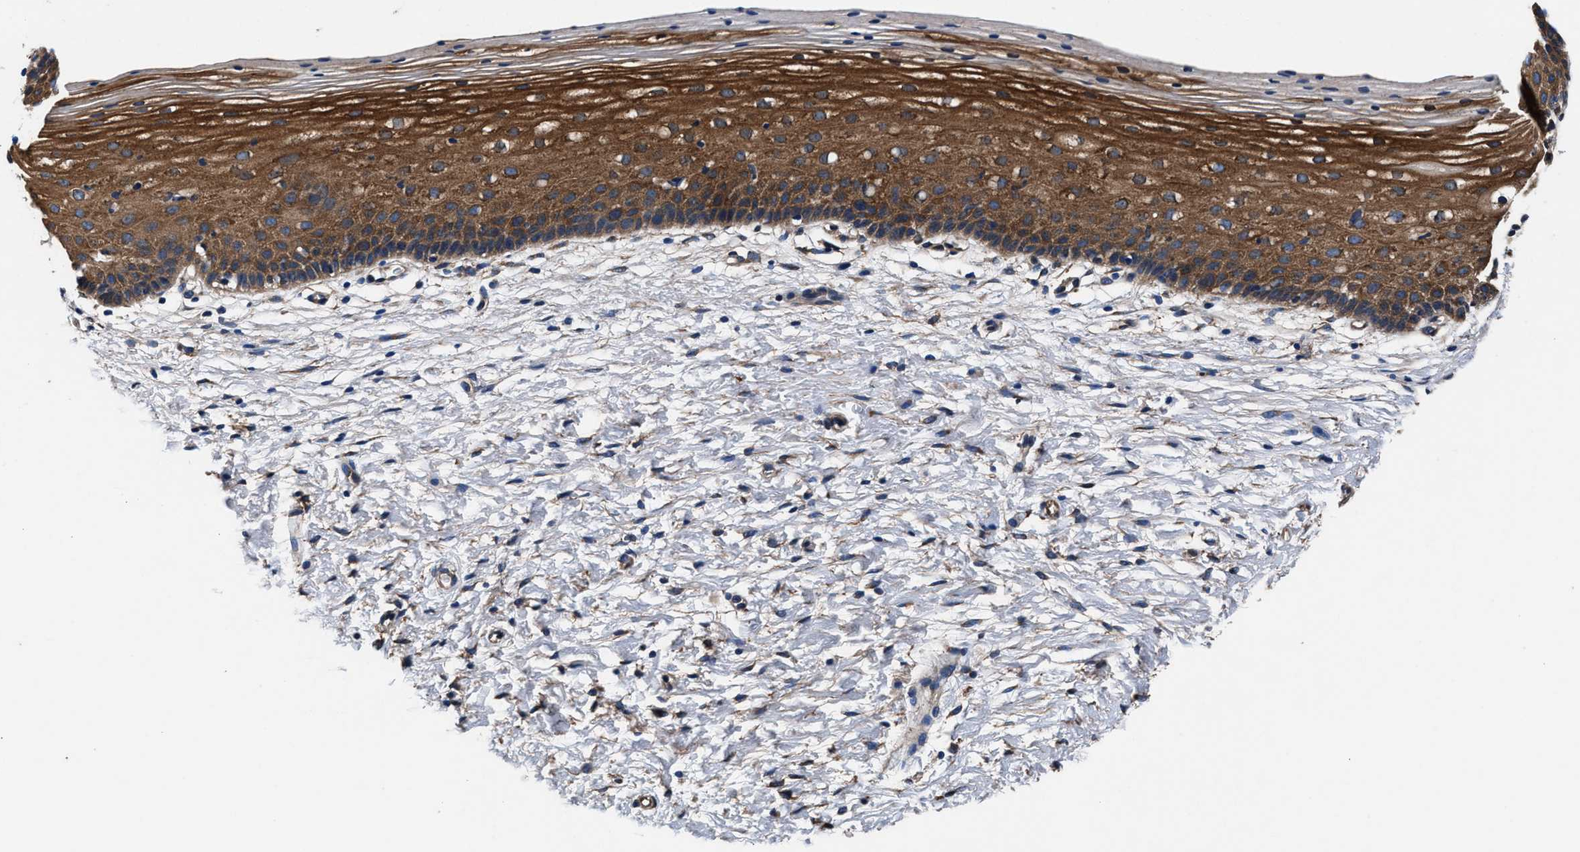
{"staining": {"intensity": "negative", "quantity": "none", "location": "none"}, "tissue": "cervix", "cell_type": "Glandular cells", "image_type": "normal", "snomed": [{"axis": "morphology", "description": "Normal tissue, NOS"}, {"axis": "topography", "description": "Cervix"}], "caption": "DAB (3,3'-diaminobenzidine) immunohistochemical staining of normal human cervix reveals no significant positivity in glandular cells. The staining was performed using DAB (3,3'-diaminobenzidine) to visualize the protein expression in brown, while the nuclei were stained in blue with hematoxylin (Magnification: 20x).", "gene": "SH3GL1", "patient": {"sex": "female", "age": 72}}